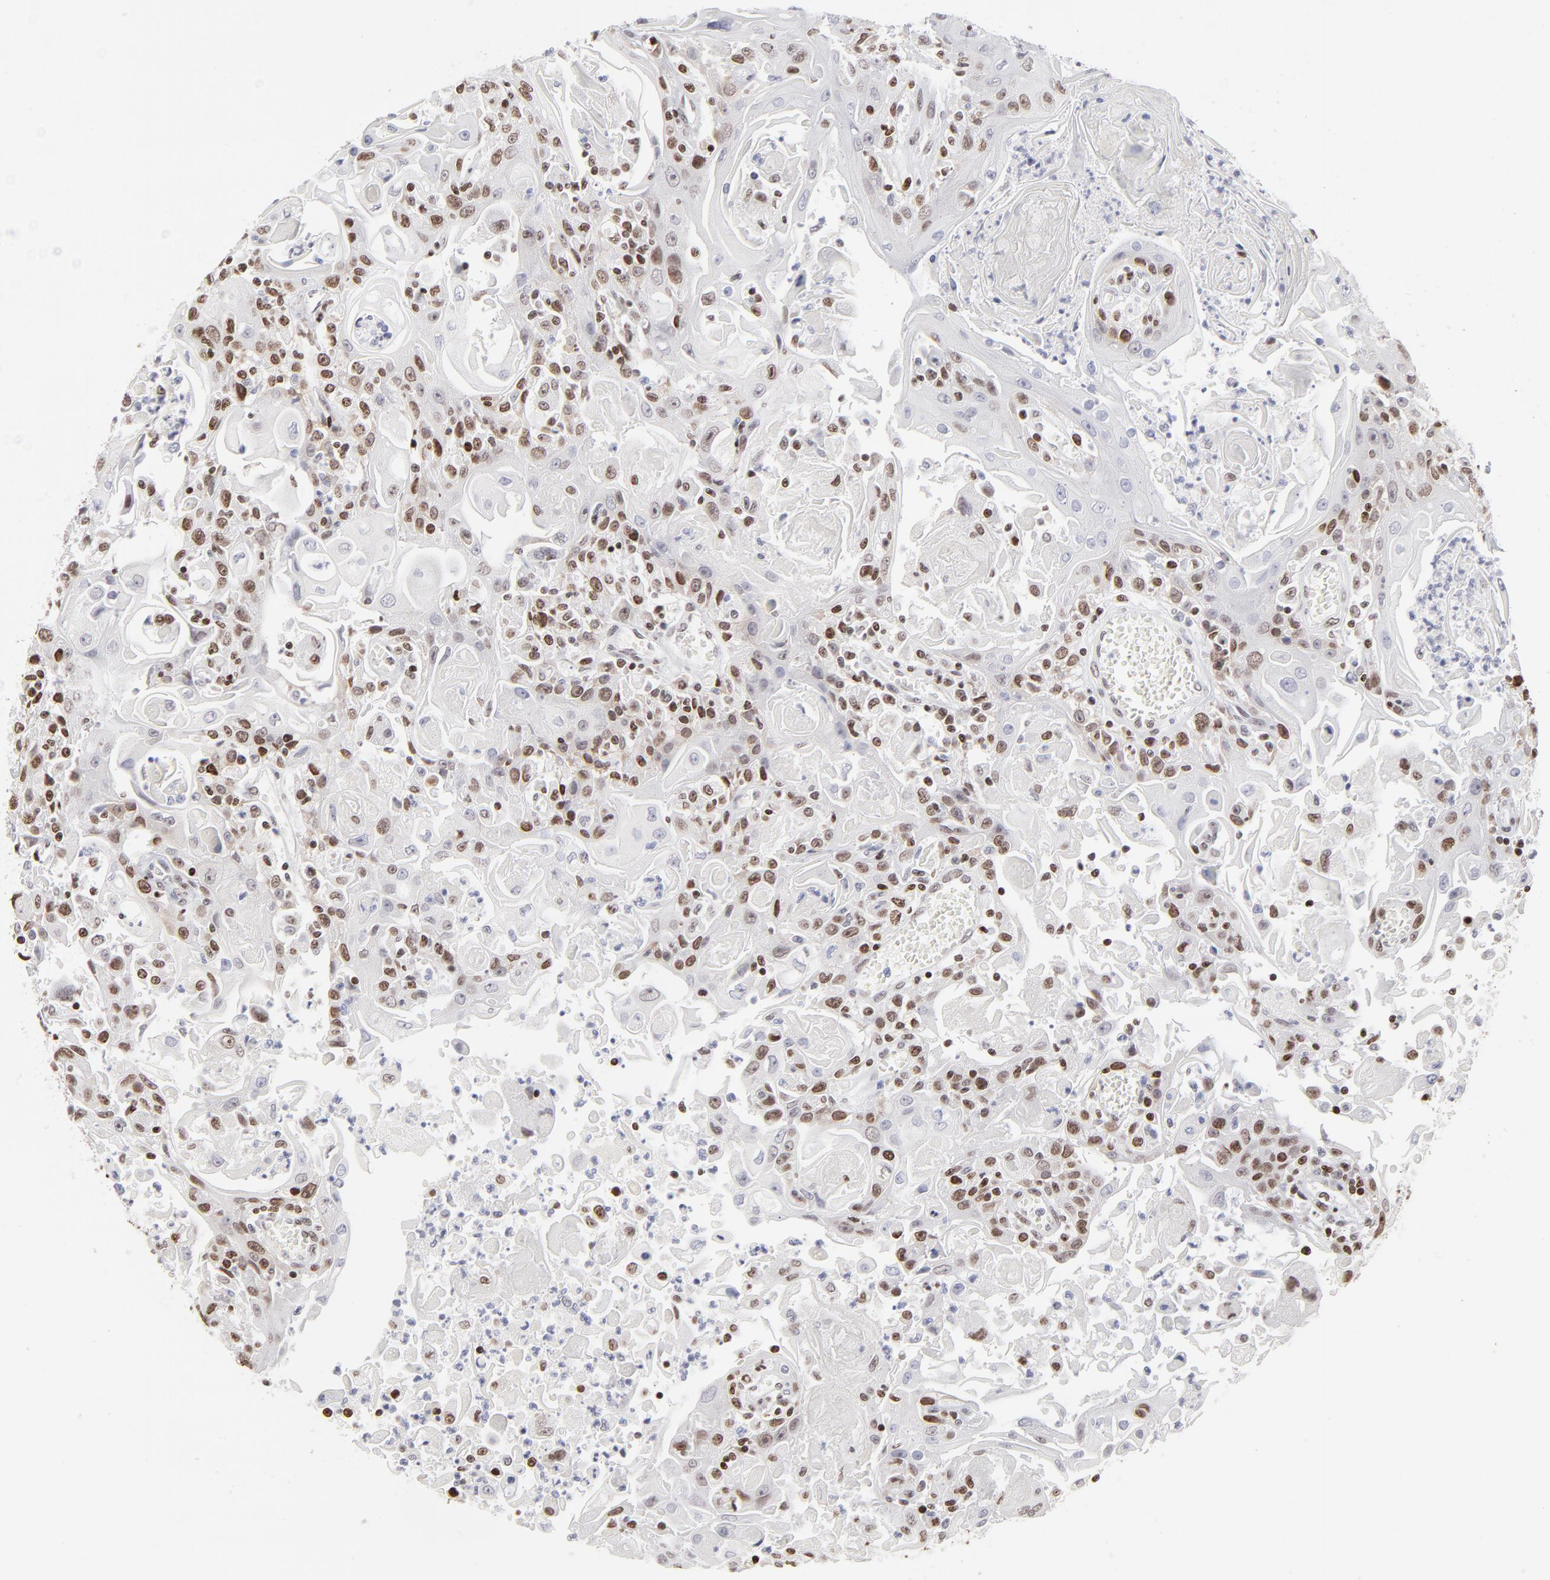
{"staining": {"intensity": "strong", "quantity": "25%-75%", "location": "nuclear"}, "tissue": "head and neck cancer", "cell_type": "Tumor cells", "image_type": "cancer", "snomed": [{"axis": "morphology", "description": "Squamous cell carcinoma, NOS"}, {"axis": "topography", "description": "Oral tissue"}, {"axis": "topography", "description": "Head-Neck"}], "caption": "Approximately 25%-75% of tumor cells in head and neck squamous cell carcinoma reveal strong nuclear protein staining as visualized by brown immunohistochemical staining.", "gene": "PARP1", "patient": {"sex": "female", "age": 76}}